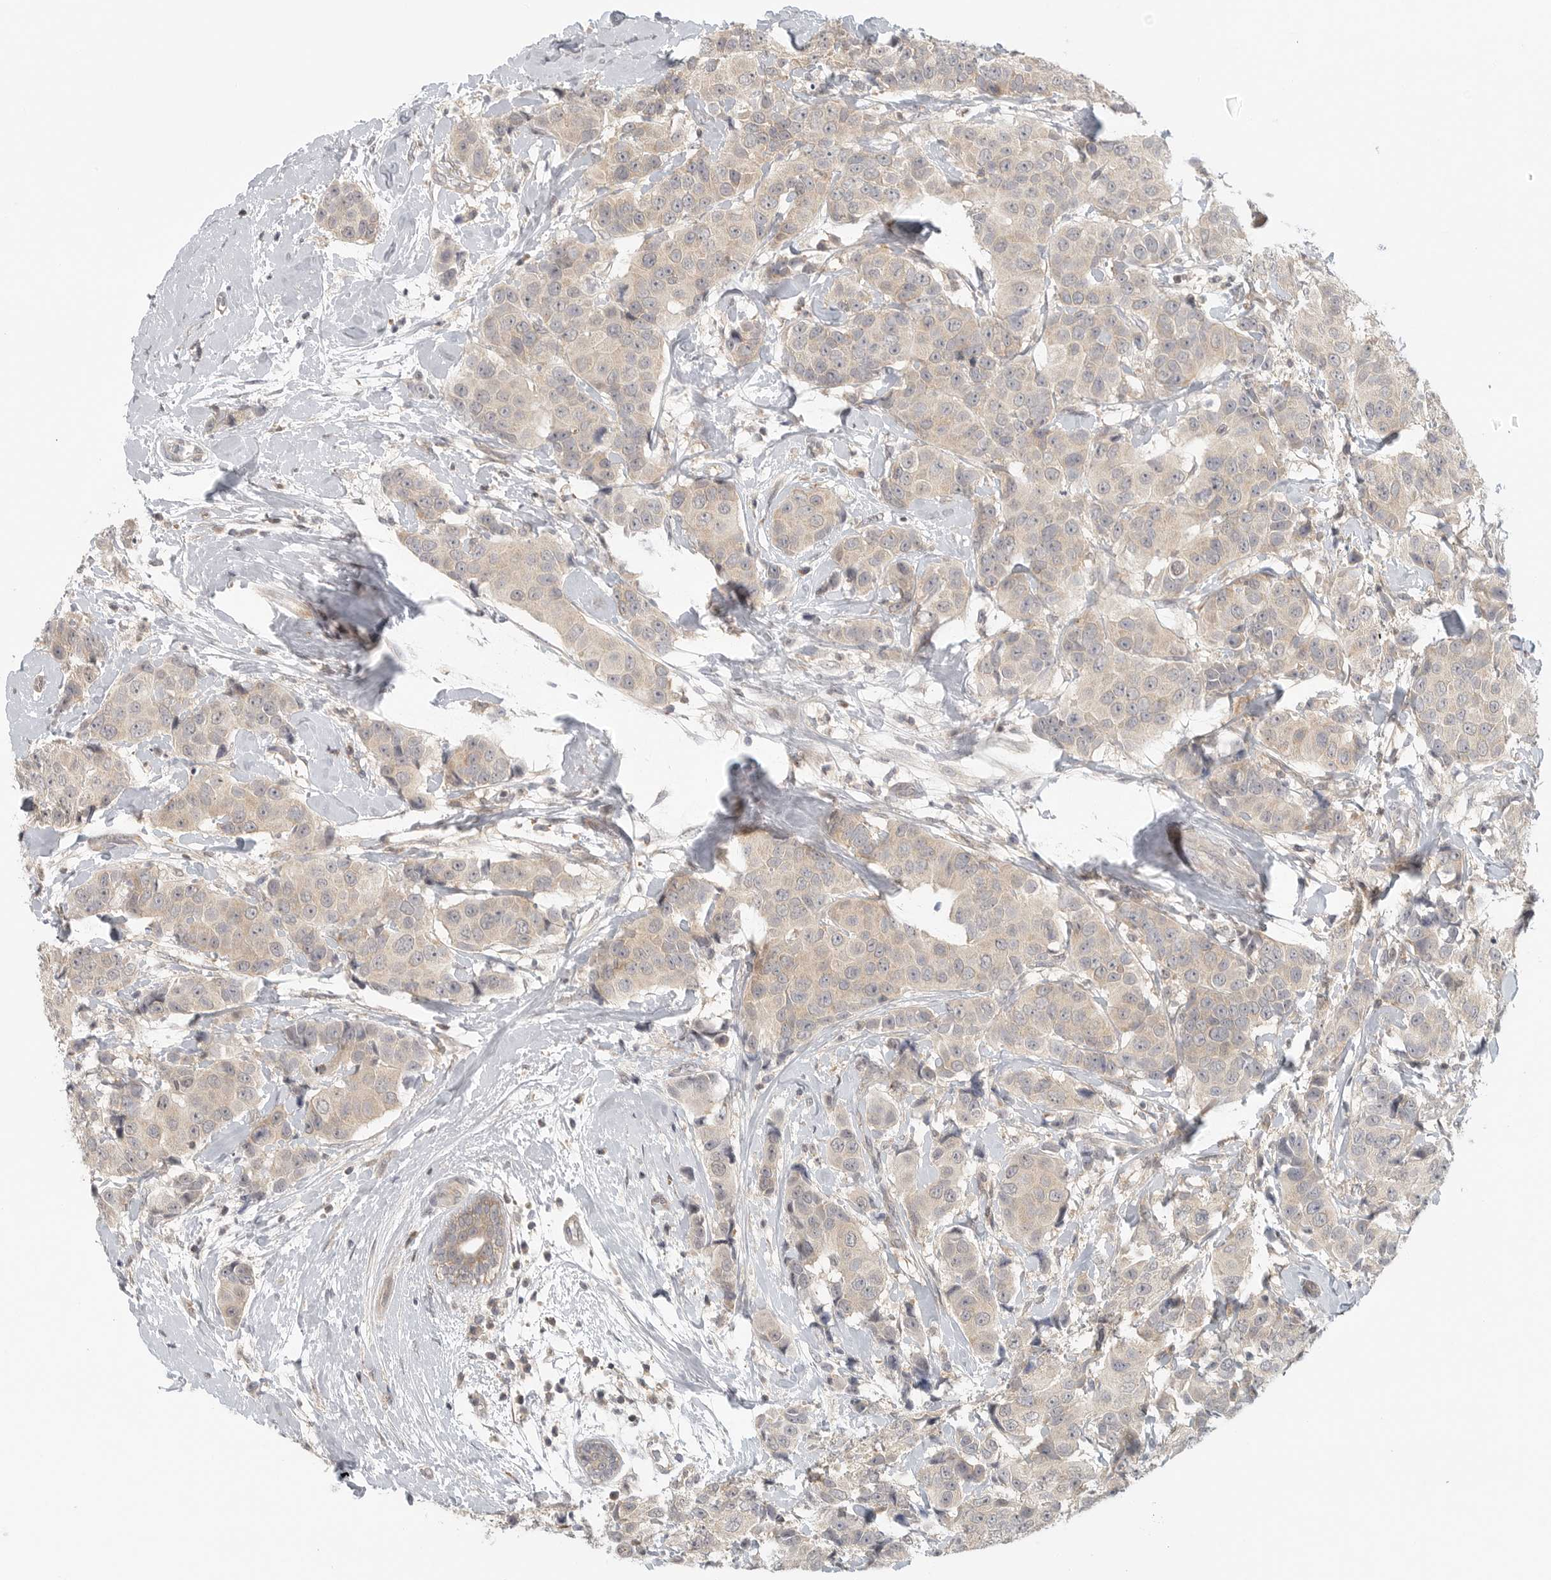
{"staining": {"intensity": "weak", "quantity": "25%-75%", "location": "cytoplasmic/membranous"}, "tissue": "breast cancer", "cell_type": "Tumor cells", "image_type": "cancer", "snomed": [{"axis": "morphology", "description": "Normal tissue, NOS"}, {"axis": "morphology", "description": "Duct carcinoma"}, {"axis": "topography", "description": "Breast"}], "caption": "Immunohistochemistry histopathology image of neoplastic tissue: infiltrating ductal carcinoma (breast) stained using IHC shows low levels of weak protein expression localized specifically in the cytoplasmic/membranous of tumor cells, appearing as a cytoplasmic/membranous brown color.", "gene": "HDAC6", "patient": {"sex": "female", "age": 39}}